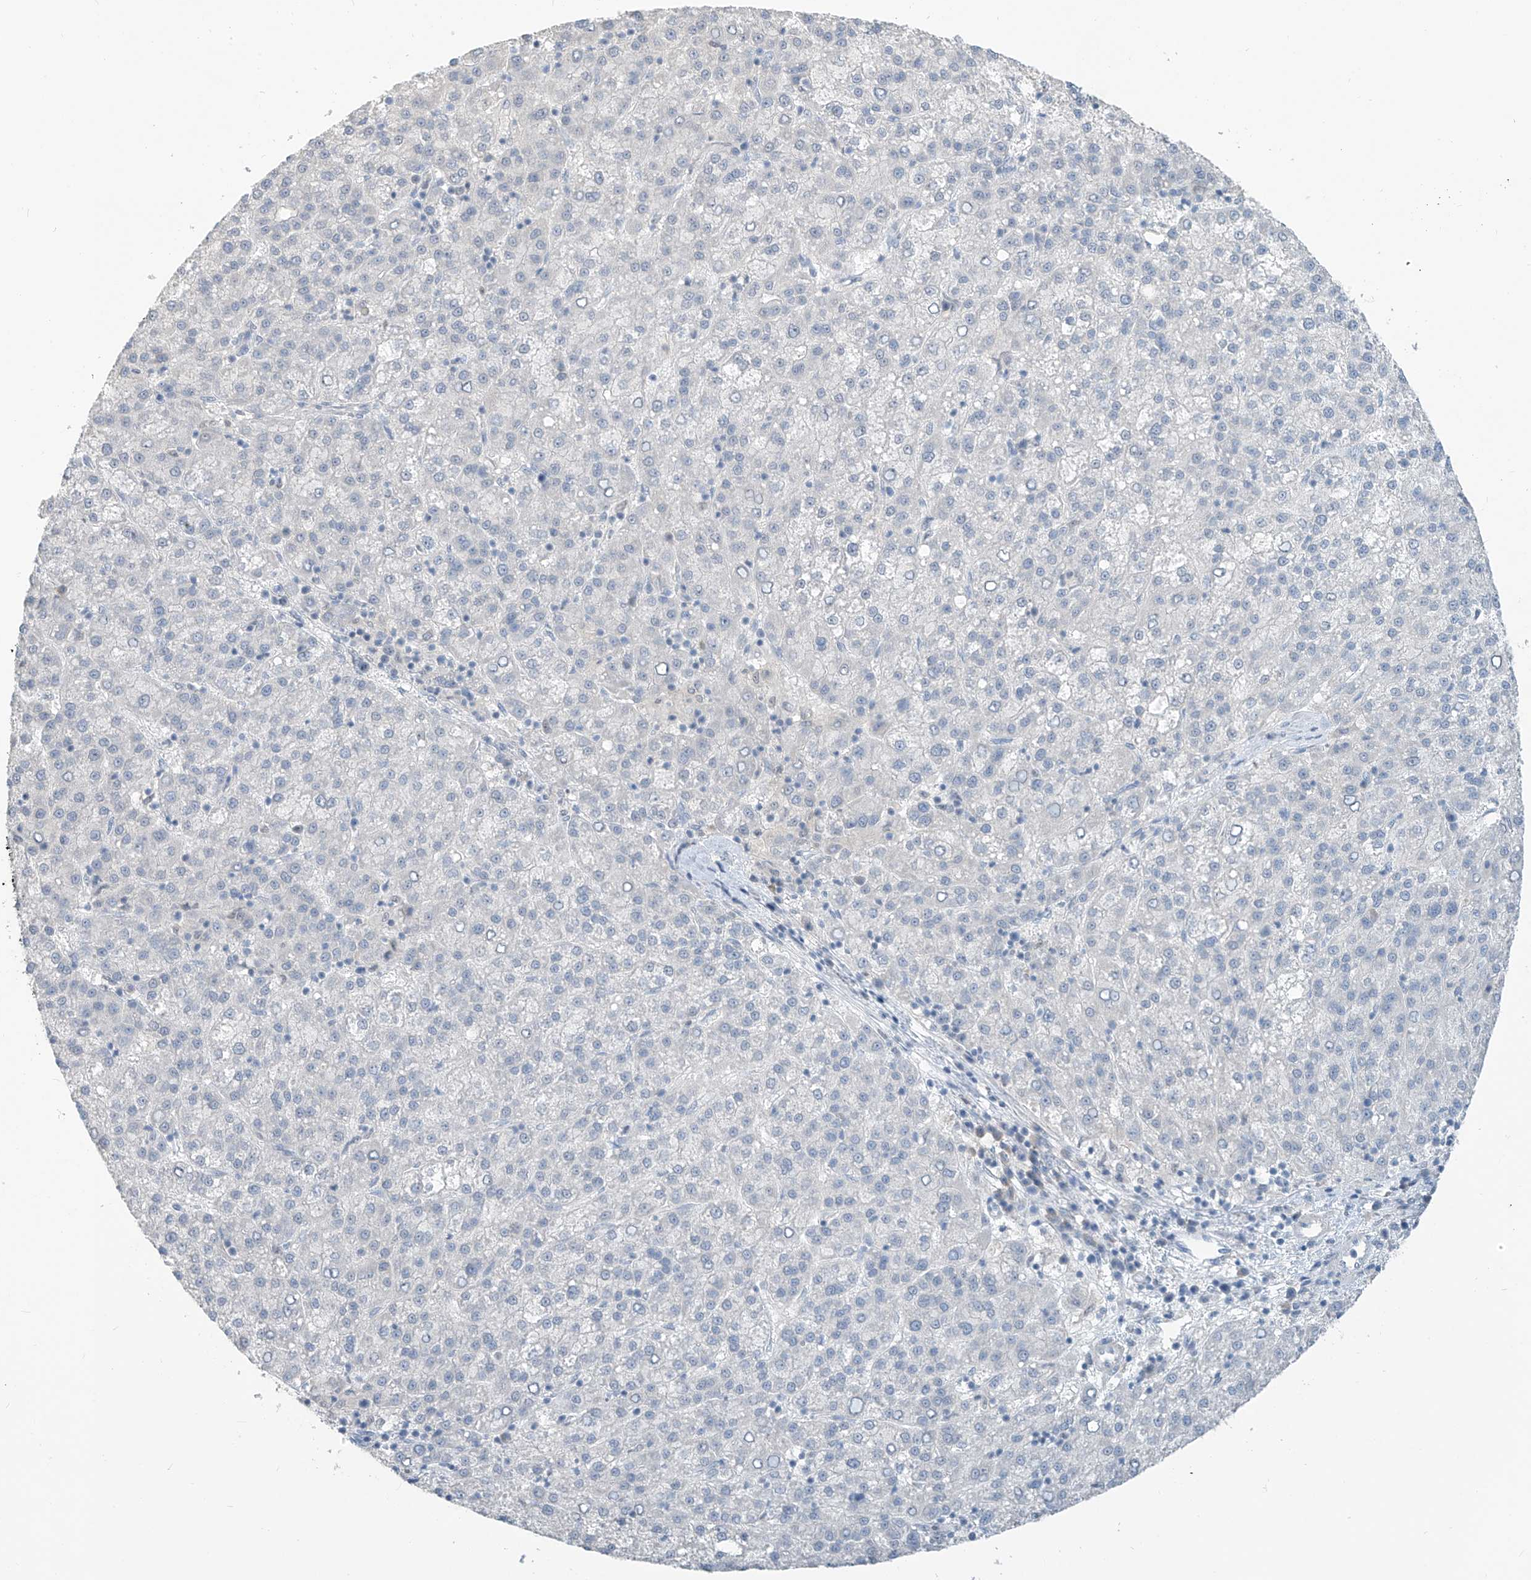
{"staining": {"intensity": "negative", "quantity": "none", "location": "none"}, "tissue": "liver cancer", "cell_type": "Tumor cells", "image_type": "cancer", "snomed": [{"axis": "morphology", "description": "Carcinoma, Hepatocellular, NOS"}, {"axis": "topography", "description": "Liver"}], "caption": "Liver cancer (hepatocellular carcinoma) stained for a protein using IHC reveals no positivity tumor cells.", "gene": "METAP1D", "patient": {"sex": "female", "age": 58}}